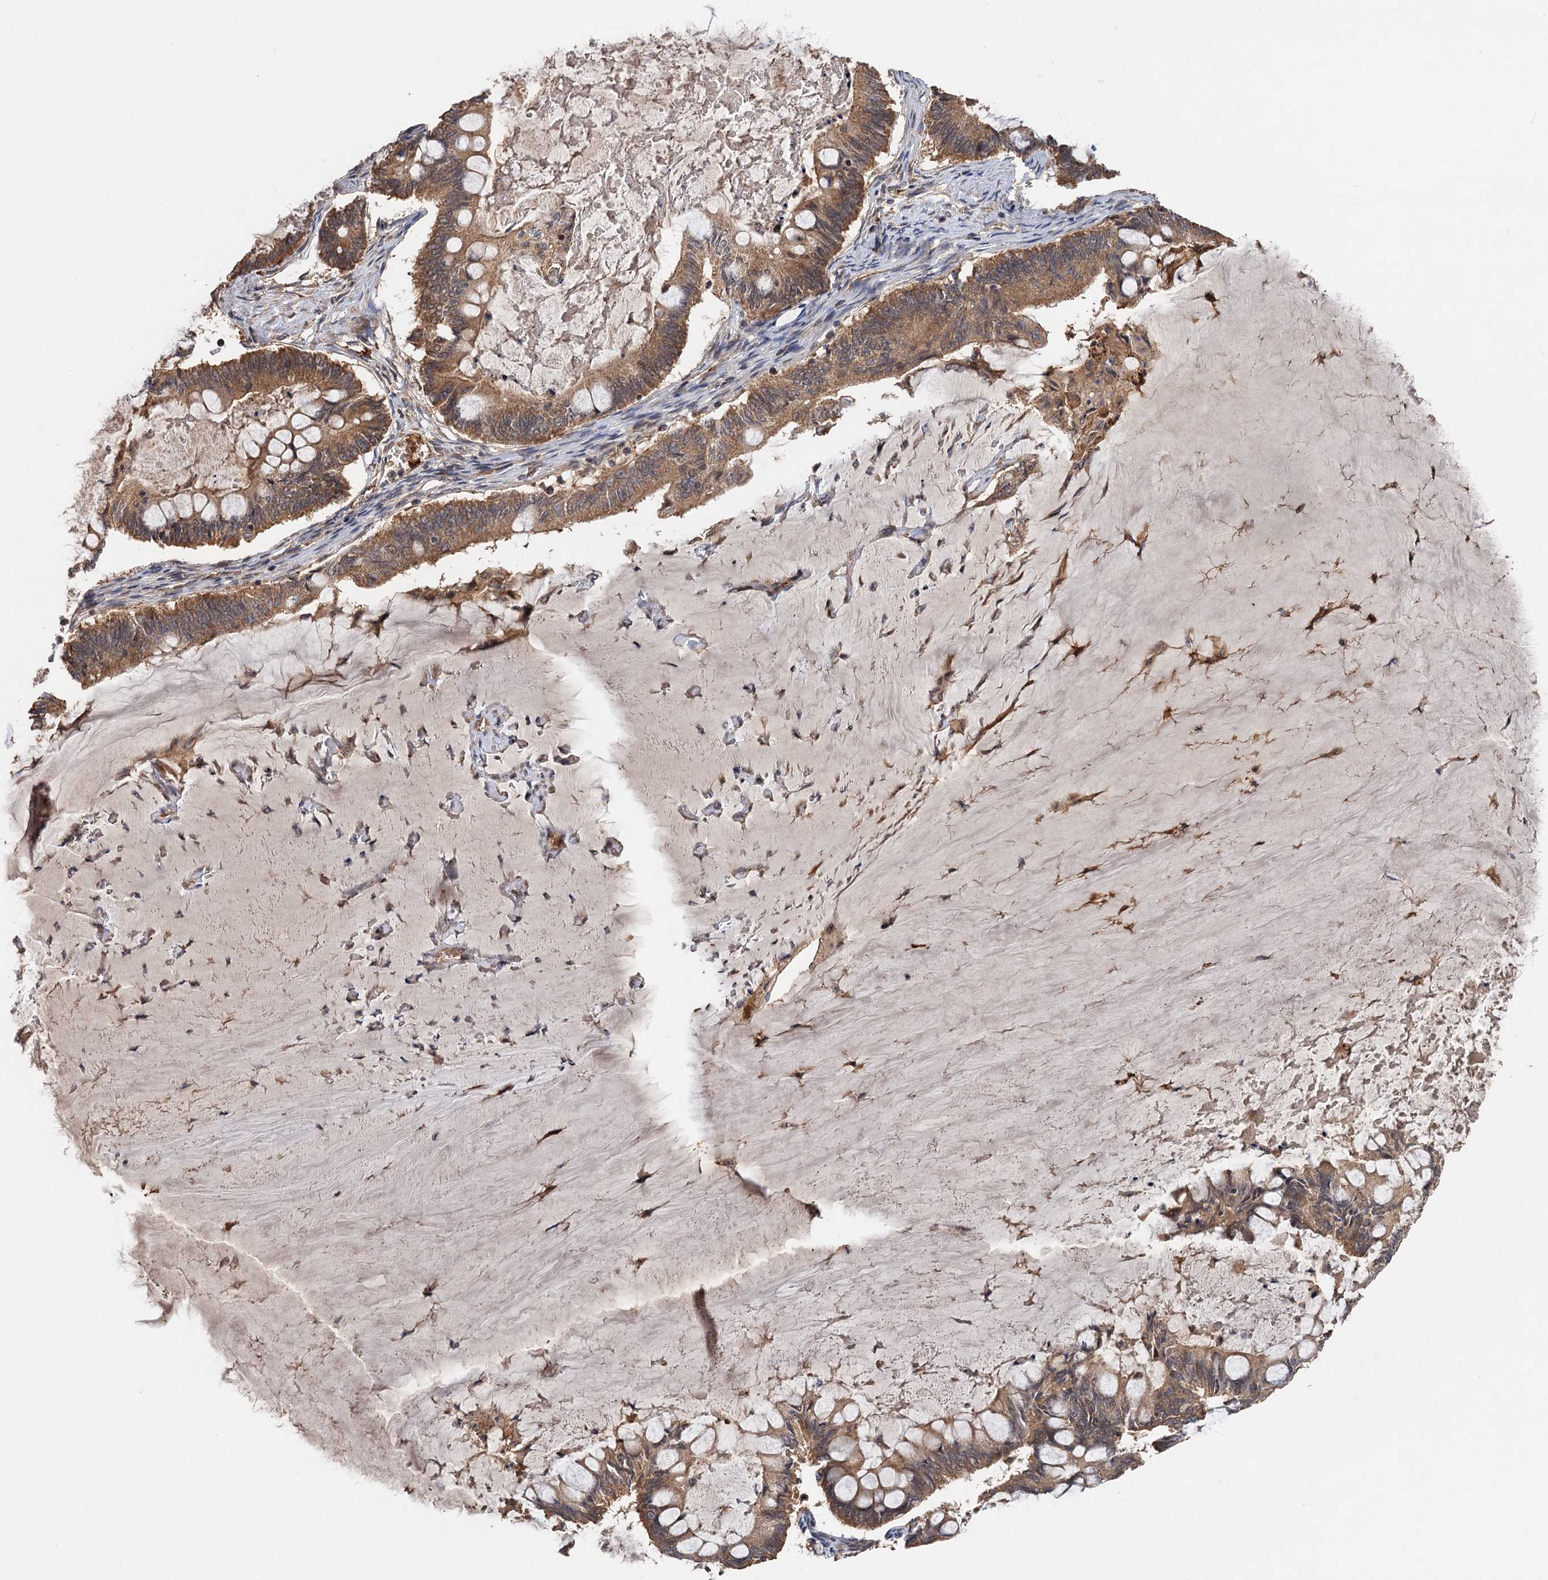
{"staining": {"intensity": "moderate", "quantity": ">75%", "location": "cytoplasmic/membranous"}, "tissue": "ovarian cancer", "cell_type": "Tumor cells", "image_type": "cancer", "snomed": [{"axis": "morphology", "description": "Cystadenocarcinoma, mucinous, NOS"}, {"axis": "topography", "description": "Ovary"}], "caption": "Brown immunohistochemical staining in ovarian mucinous cystadenocarcinoma demonstrates moderate cytoplasmic/membranous expression in about >75% of tumor cells.", "gene": "SNX32", "patient": {"sex": "female", "age": 61}}